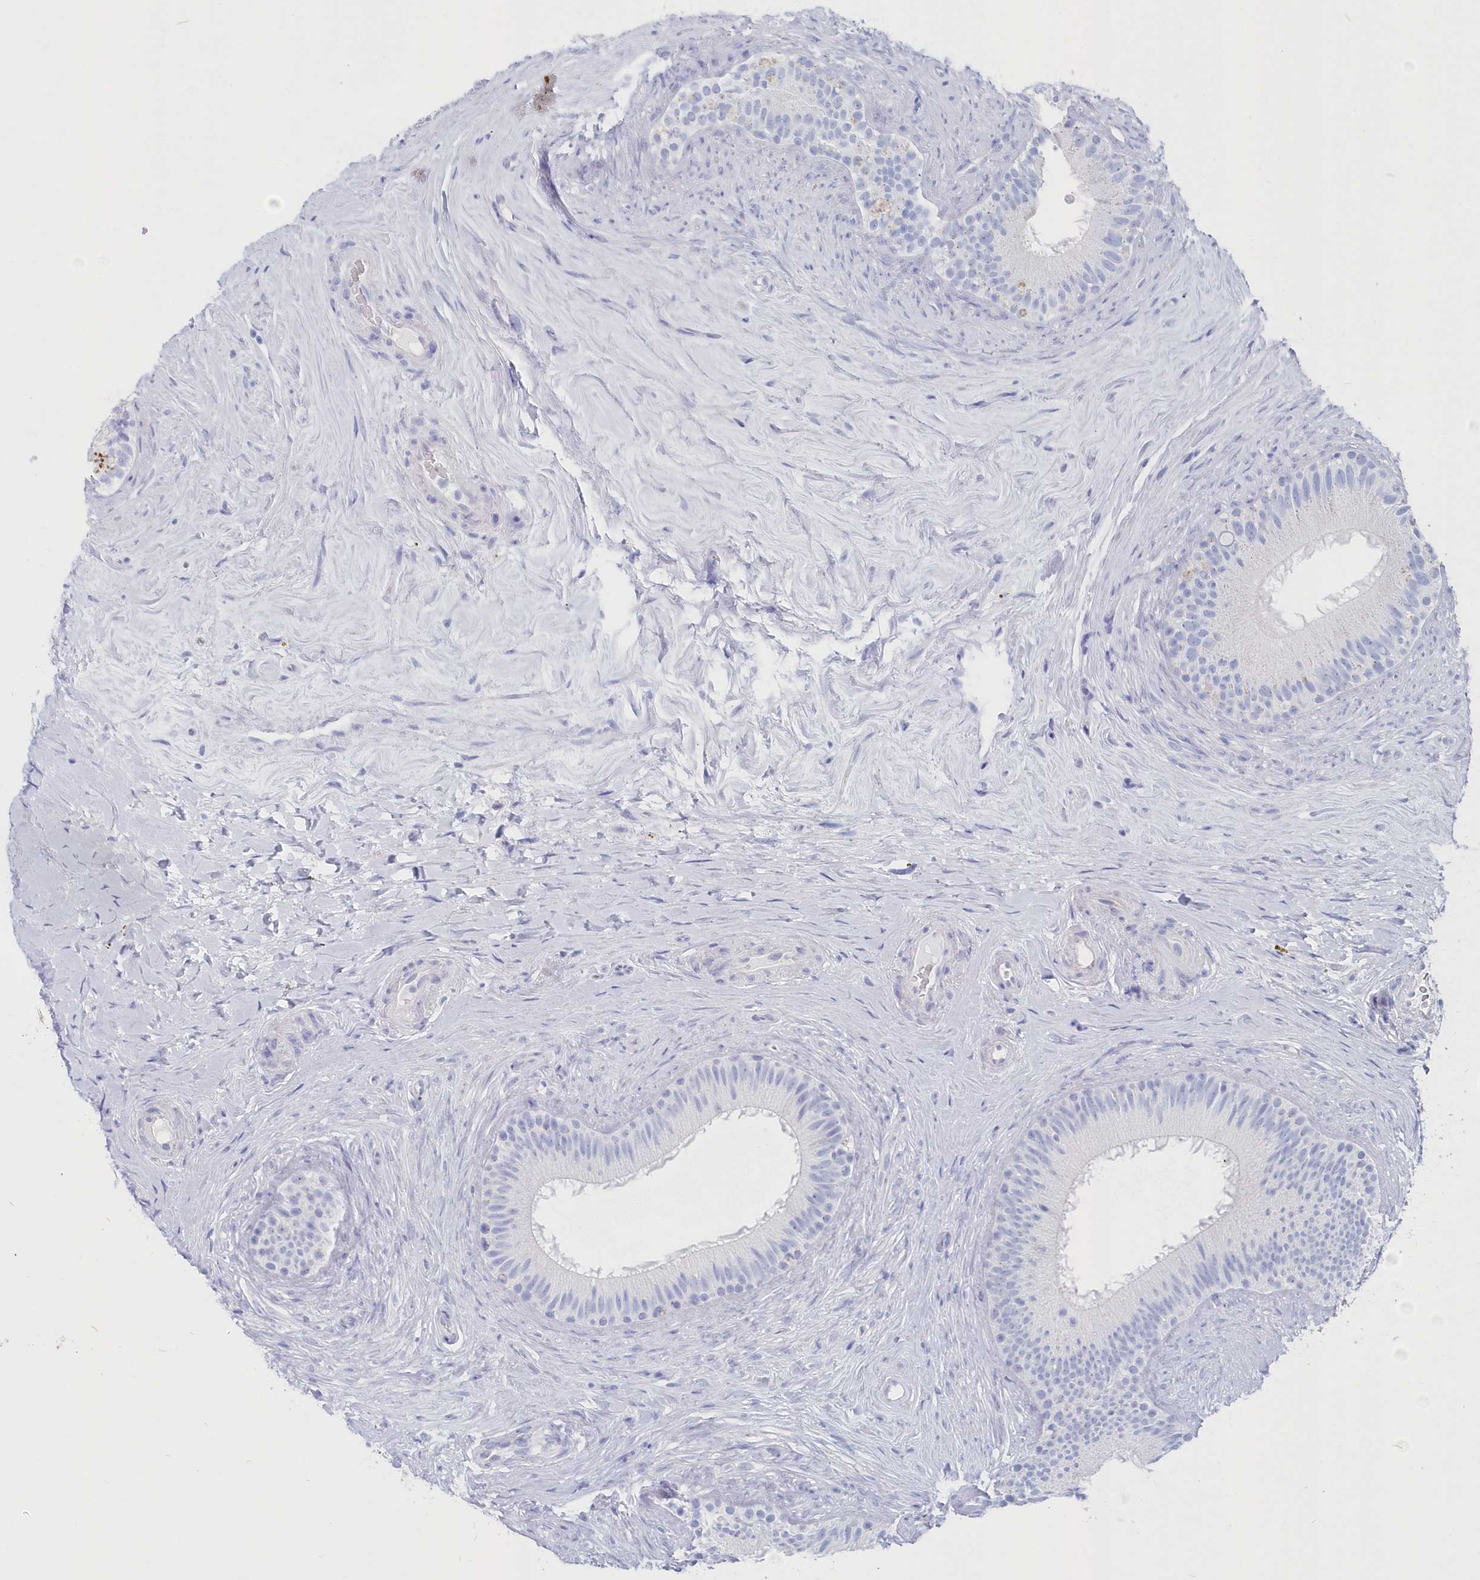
{"staining": {"intensity": "negative", "quantity": "none", "location": "none"}, "tissue": "epididymis", "cell_type": "Glandular cells", "image_type": "normal", "snomed": [{"axis": "morphology", "description": "Normal tissue, NOS"}, {"axis": "topography", "description": "Epididymis"}], "caption": "Micrograph shows no significant protein staining in glandular cells of normal epididymis. Brightfield microscopy of immunohistochemistry (IHC) stained with DAB (3,3'-diaminobenzidine) (brown) and hematoxylin (blue), captured at high magnification.", "gene": "CSNK1G2", "patient": {"sex": "male", "age": 84}}